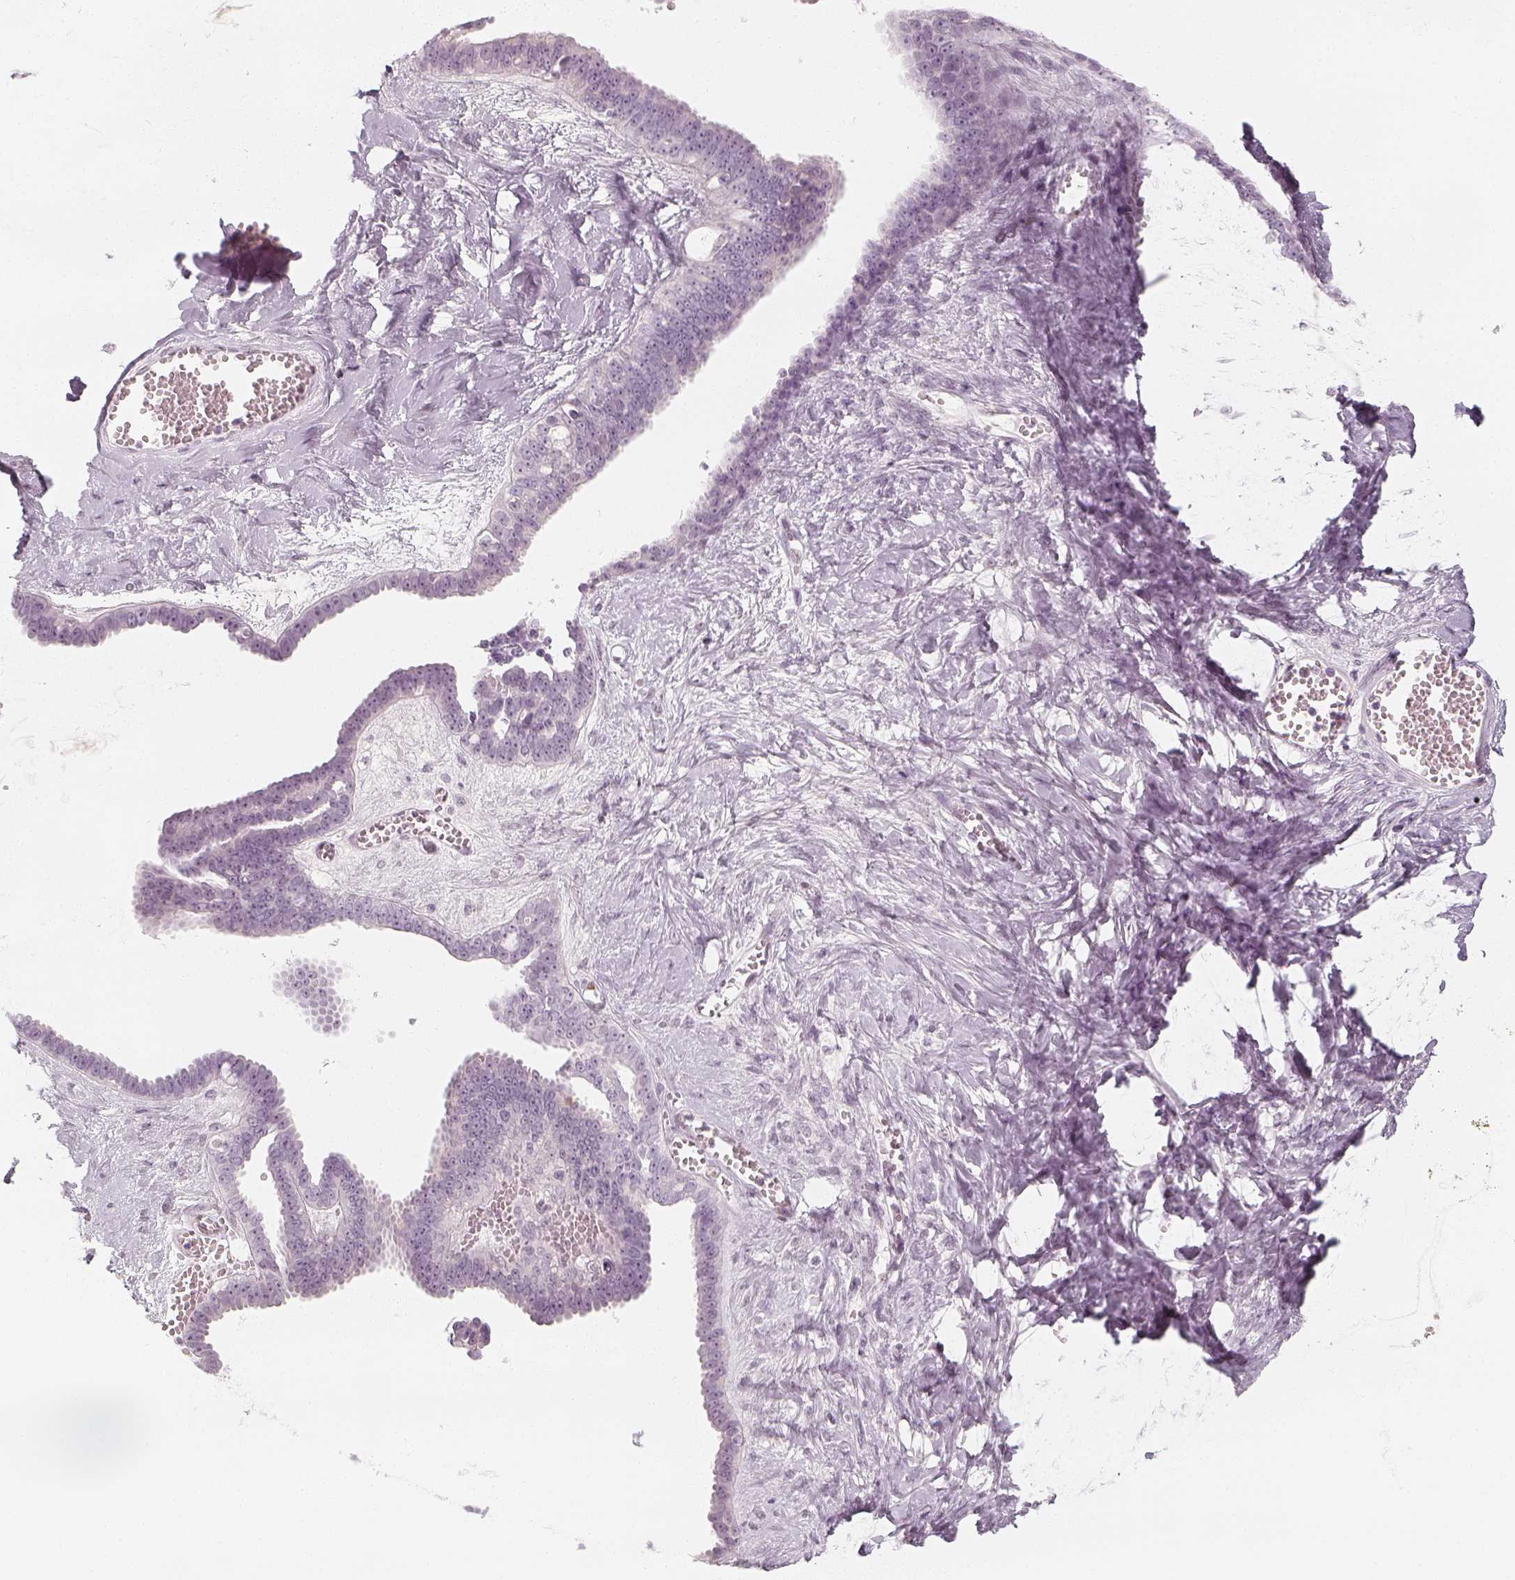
{"staining": {"intensity": "negative", "quantity": "none", "location": "none"}, "tissue": "ovarian cancer", "cell_type": "Tumor cells", "image_type": "cancer", "snomed": [{"axis": "morphology", "description": "Cystadenocarcinoma, serous, NOS"}, {"axis": "topography", "description": "Ovary"}], "caption": "DAB (3,3'-diaminobenzidine) immunohistochemical staining of human ovarian cancer (serous cystadenocarcinoma) exhibits no significant expression in tumor cells. Brightfield microscopy of IHC stained with DAB (3,3'-diaminobenzidine) (brown) and hematoxylin (blue), captured at high magnification.", "gene": "KRTAP2-1", "patient": {"sex": "female", "age": 71}}